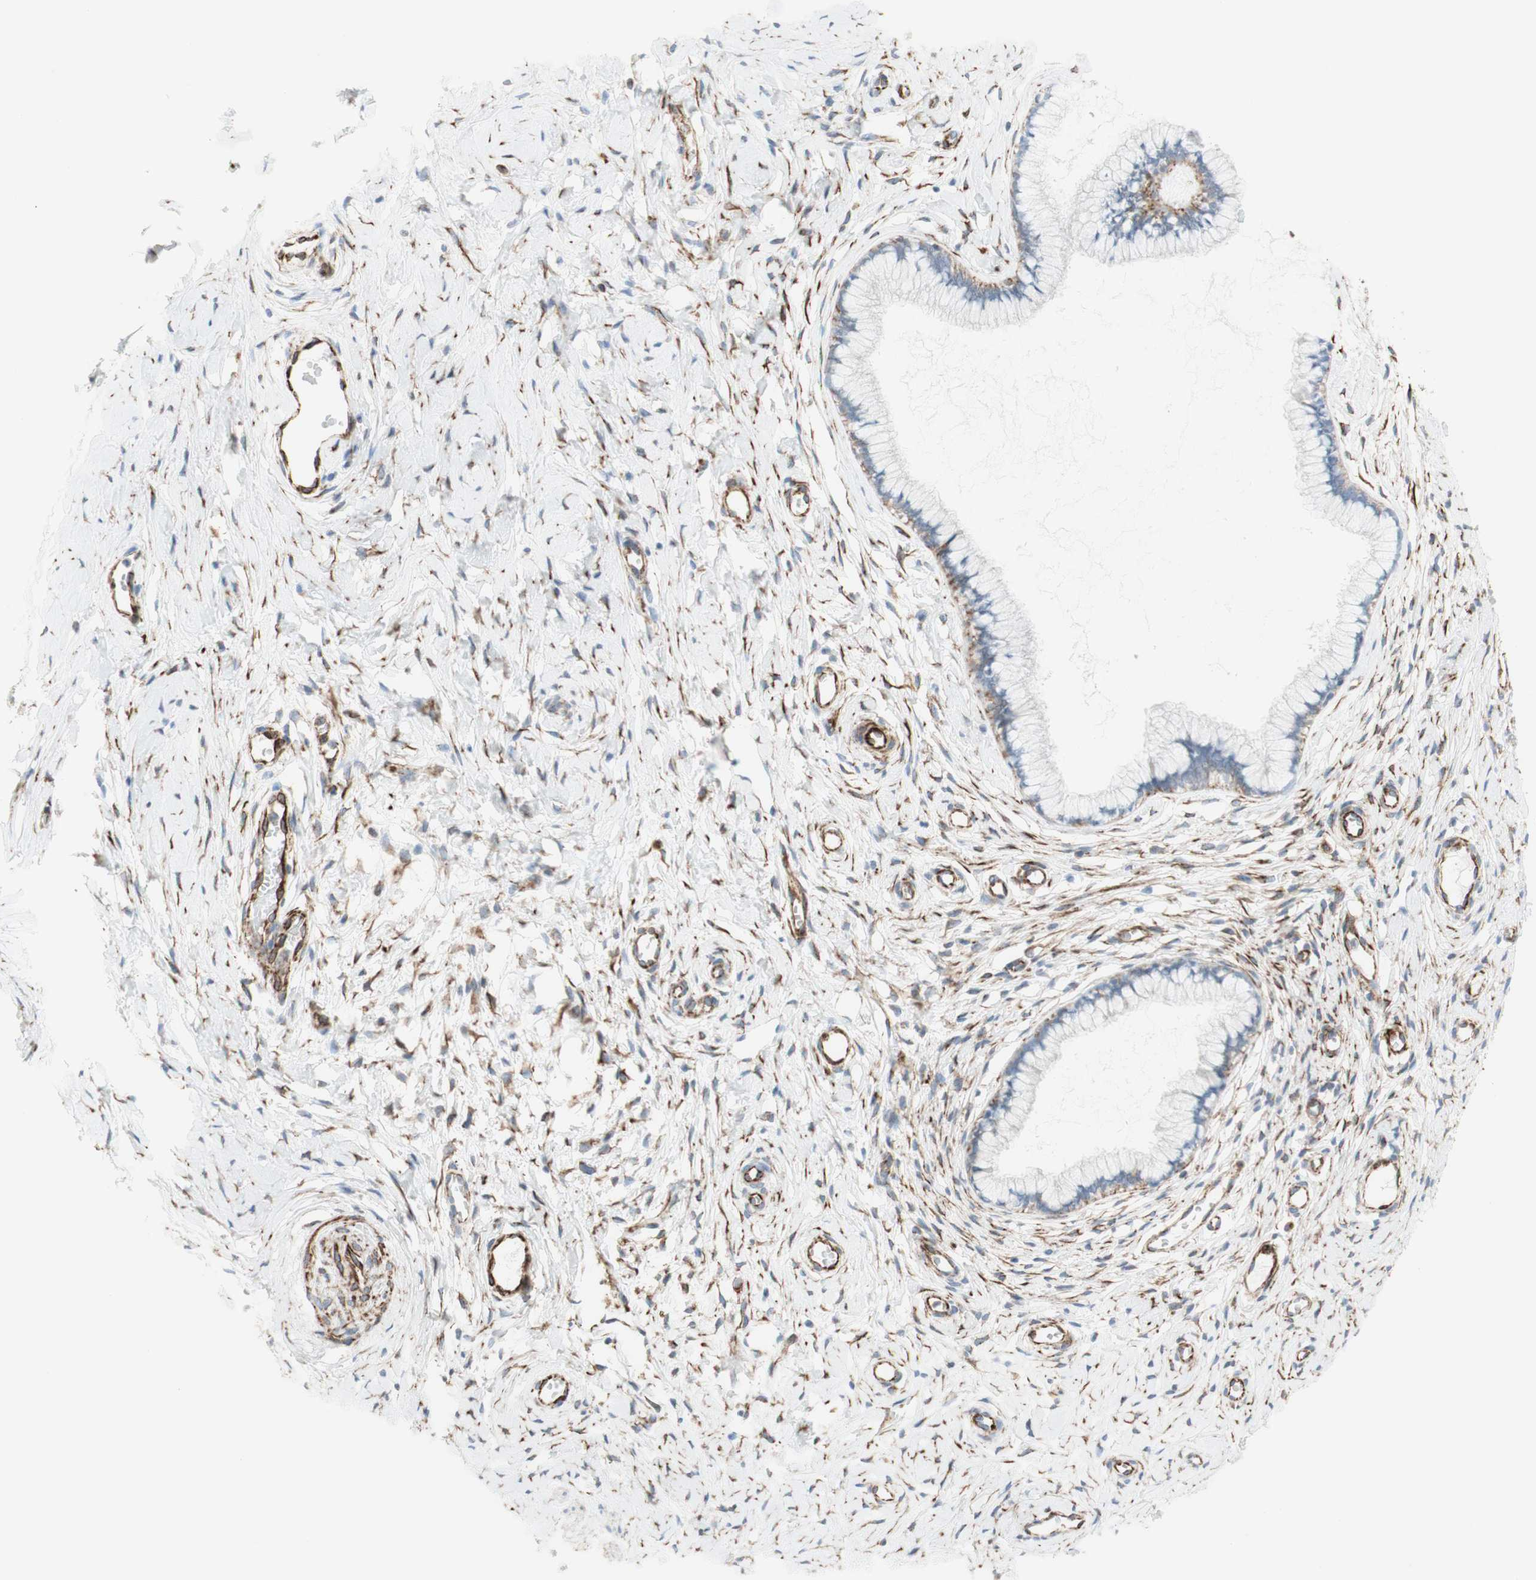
{"staining": {"intensity": "negative", "quantity": "none", "location": "none"}, "tissue": "cervix", "cell_type": "Glandular cells", "image_type": "normal", "snomed": [{"axis": "morphology", "description": "Normal tissue, NOS"}, {"axis": "topography", "description": "Cervix"}], "caption": "Immunohistochemistry of unremarkable human cervix displays no expression in glandular cells.", "gene": "POU2AF1", "patient": {"sex": "female", "age": 65}}